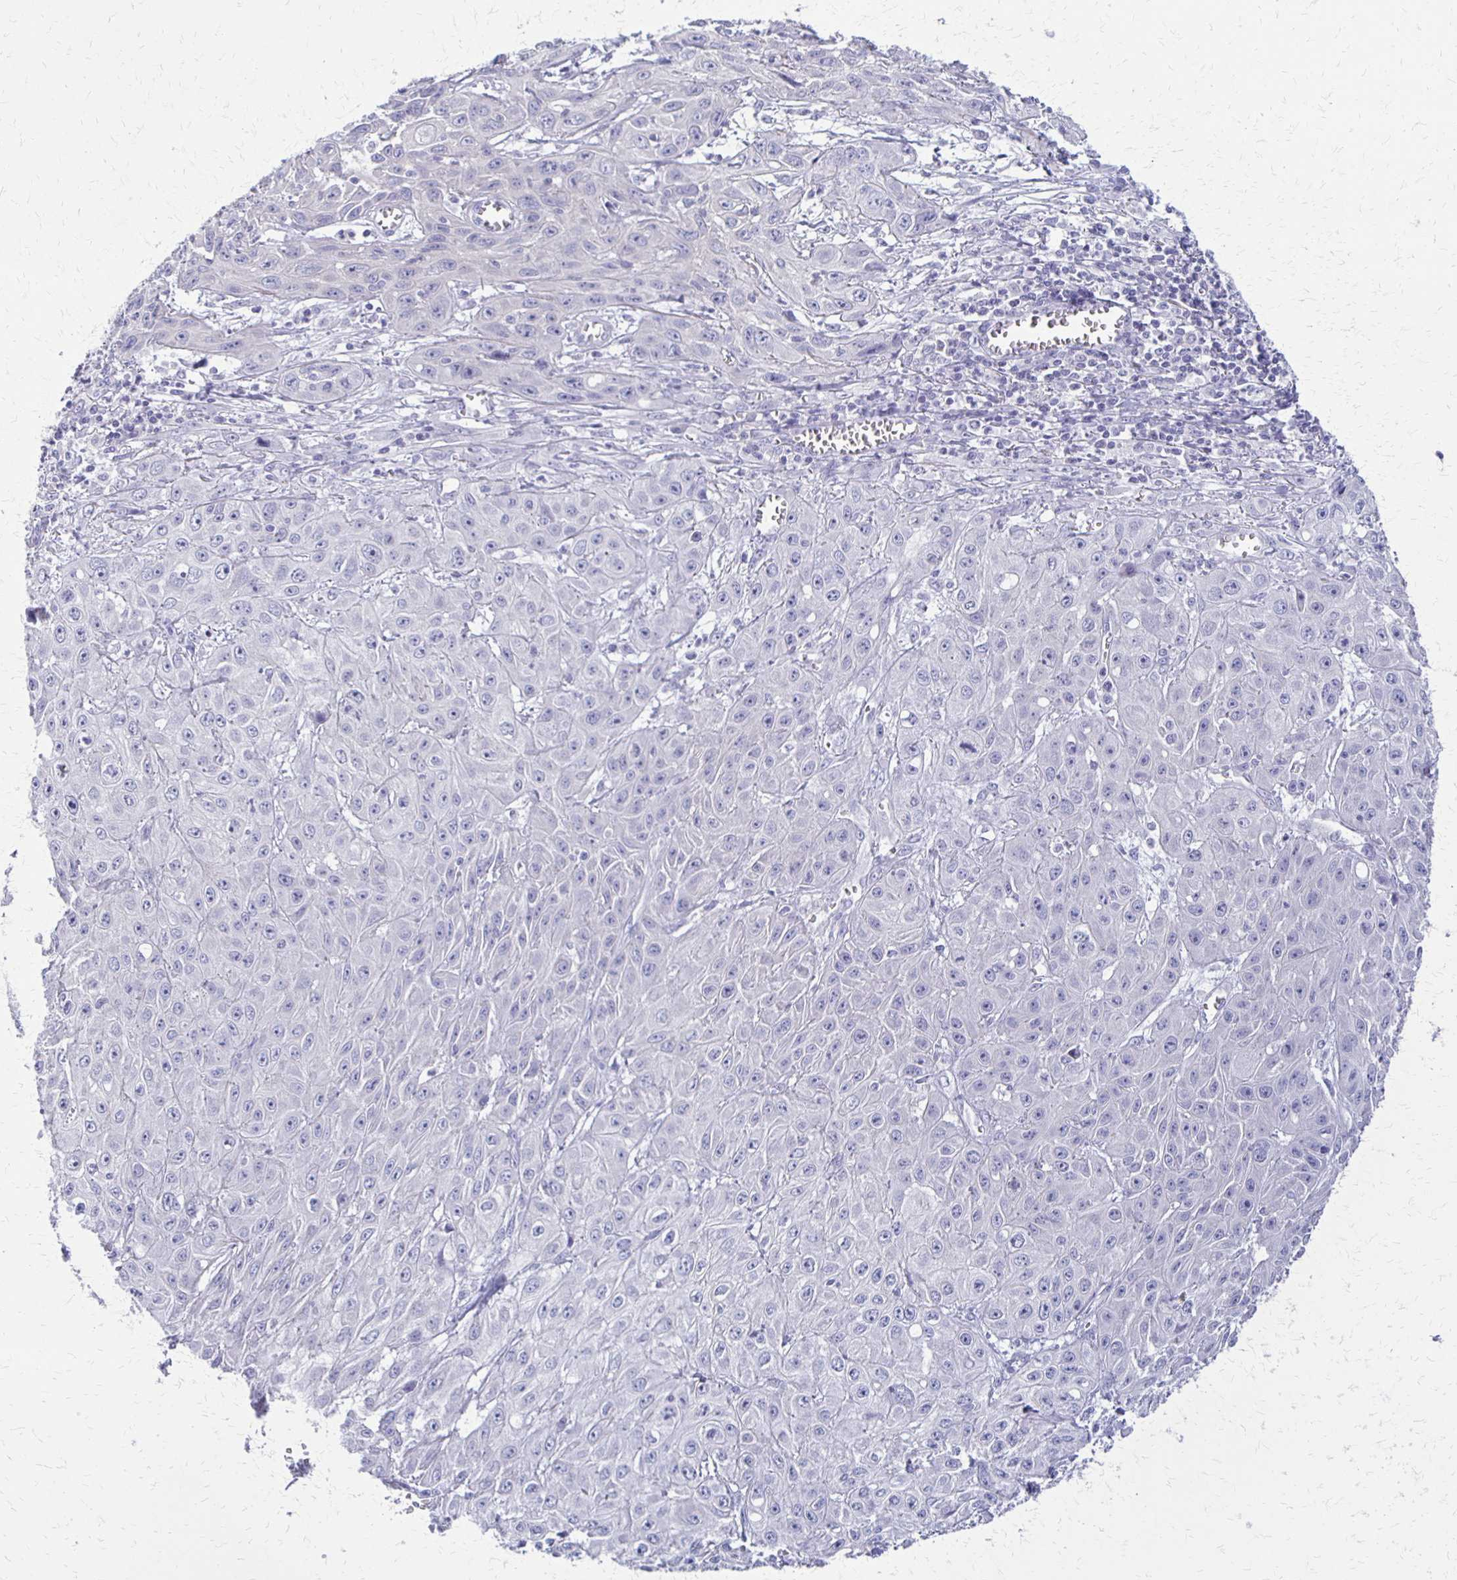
{"staining": {"intensity": "negative", "quantity": "none", "location": "none"}, "tissue": "skin cancer", "cell_type": "Tumor cells", "image_type": "cancer", "snomed": [{"axis": "morphology", "description": "Squamous cell carcinoma, NOS"}, {"axis": "topography", "description": "Skin"}, {"axis": "topography", "description": "Vulva"}], "caption": "This is an immunohistochemistry (IHC) histopathology image of human skin cancer (squamous cell carcinoma). There is no expression in tumor cells.", "gene": "RHOC", "patient": {"sex": "female", "age": 71}}